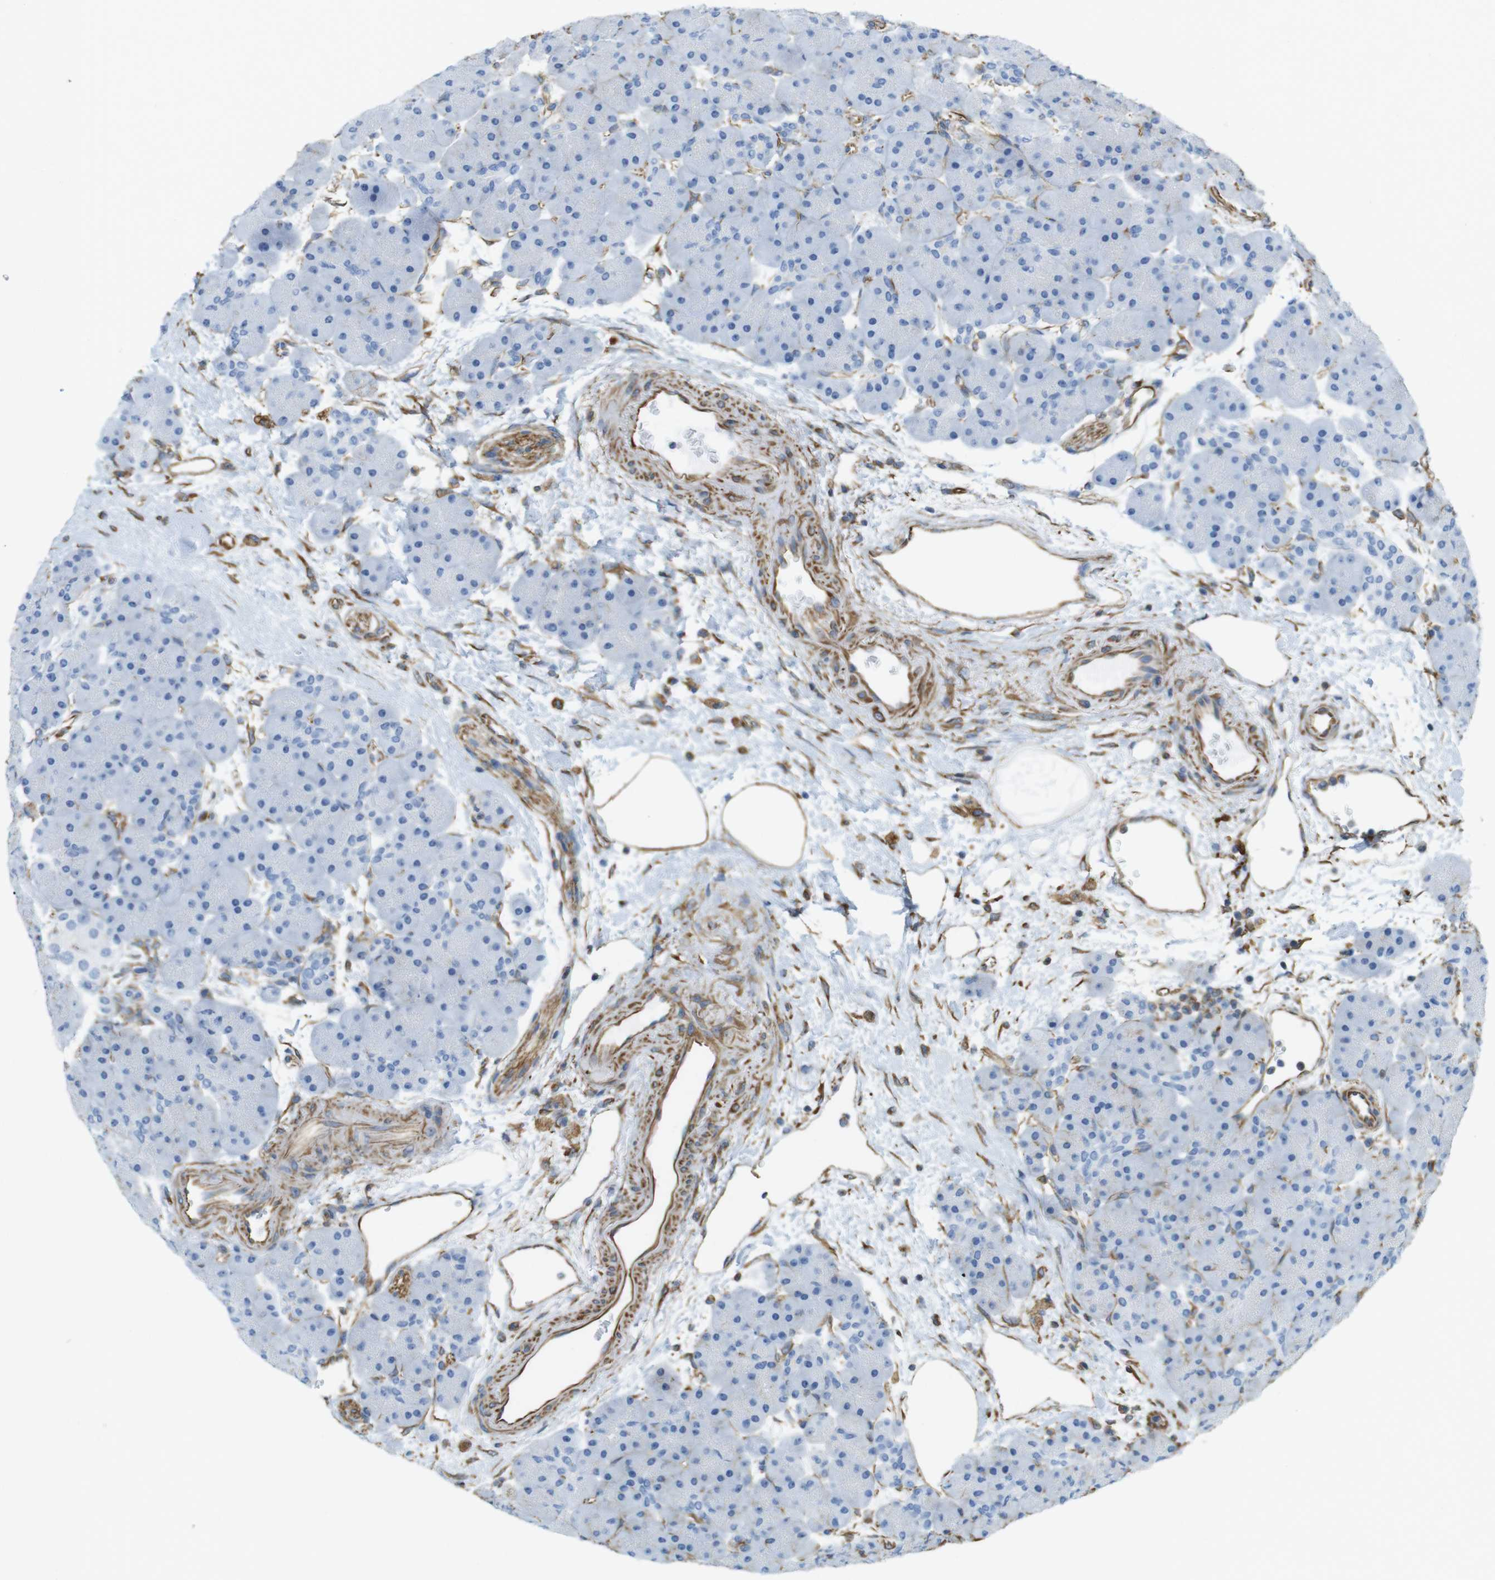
{"staining": {"intensity": "negative", "quantity": "none", "location": "none"}, "tissue": "pancreas", "cell_type": "Exocrine glandular cells", "image_type": "normal", "snomed": [{"axis": "morphology", "description": "Normal tissue, NOS"}, {"axis": "topography", "description": "Pancreas"}], "caption": "Unremarkable pancreas was stained to show a protein in brown. There is no significant expression in exocrine glandular cells. (Stains: DAB immunohistochemistry (IHC) with hematoxylin counter stain, Microscopy: brightfield microscopy at high magnification).", "gene": "MS4A10", "patient": {"sex": "male", "age": 66}}